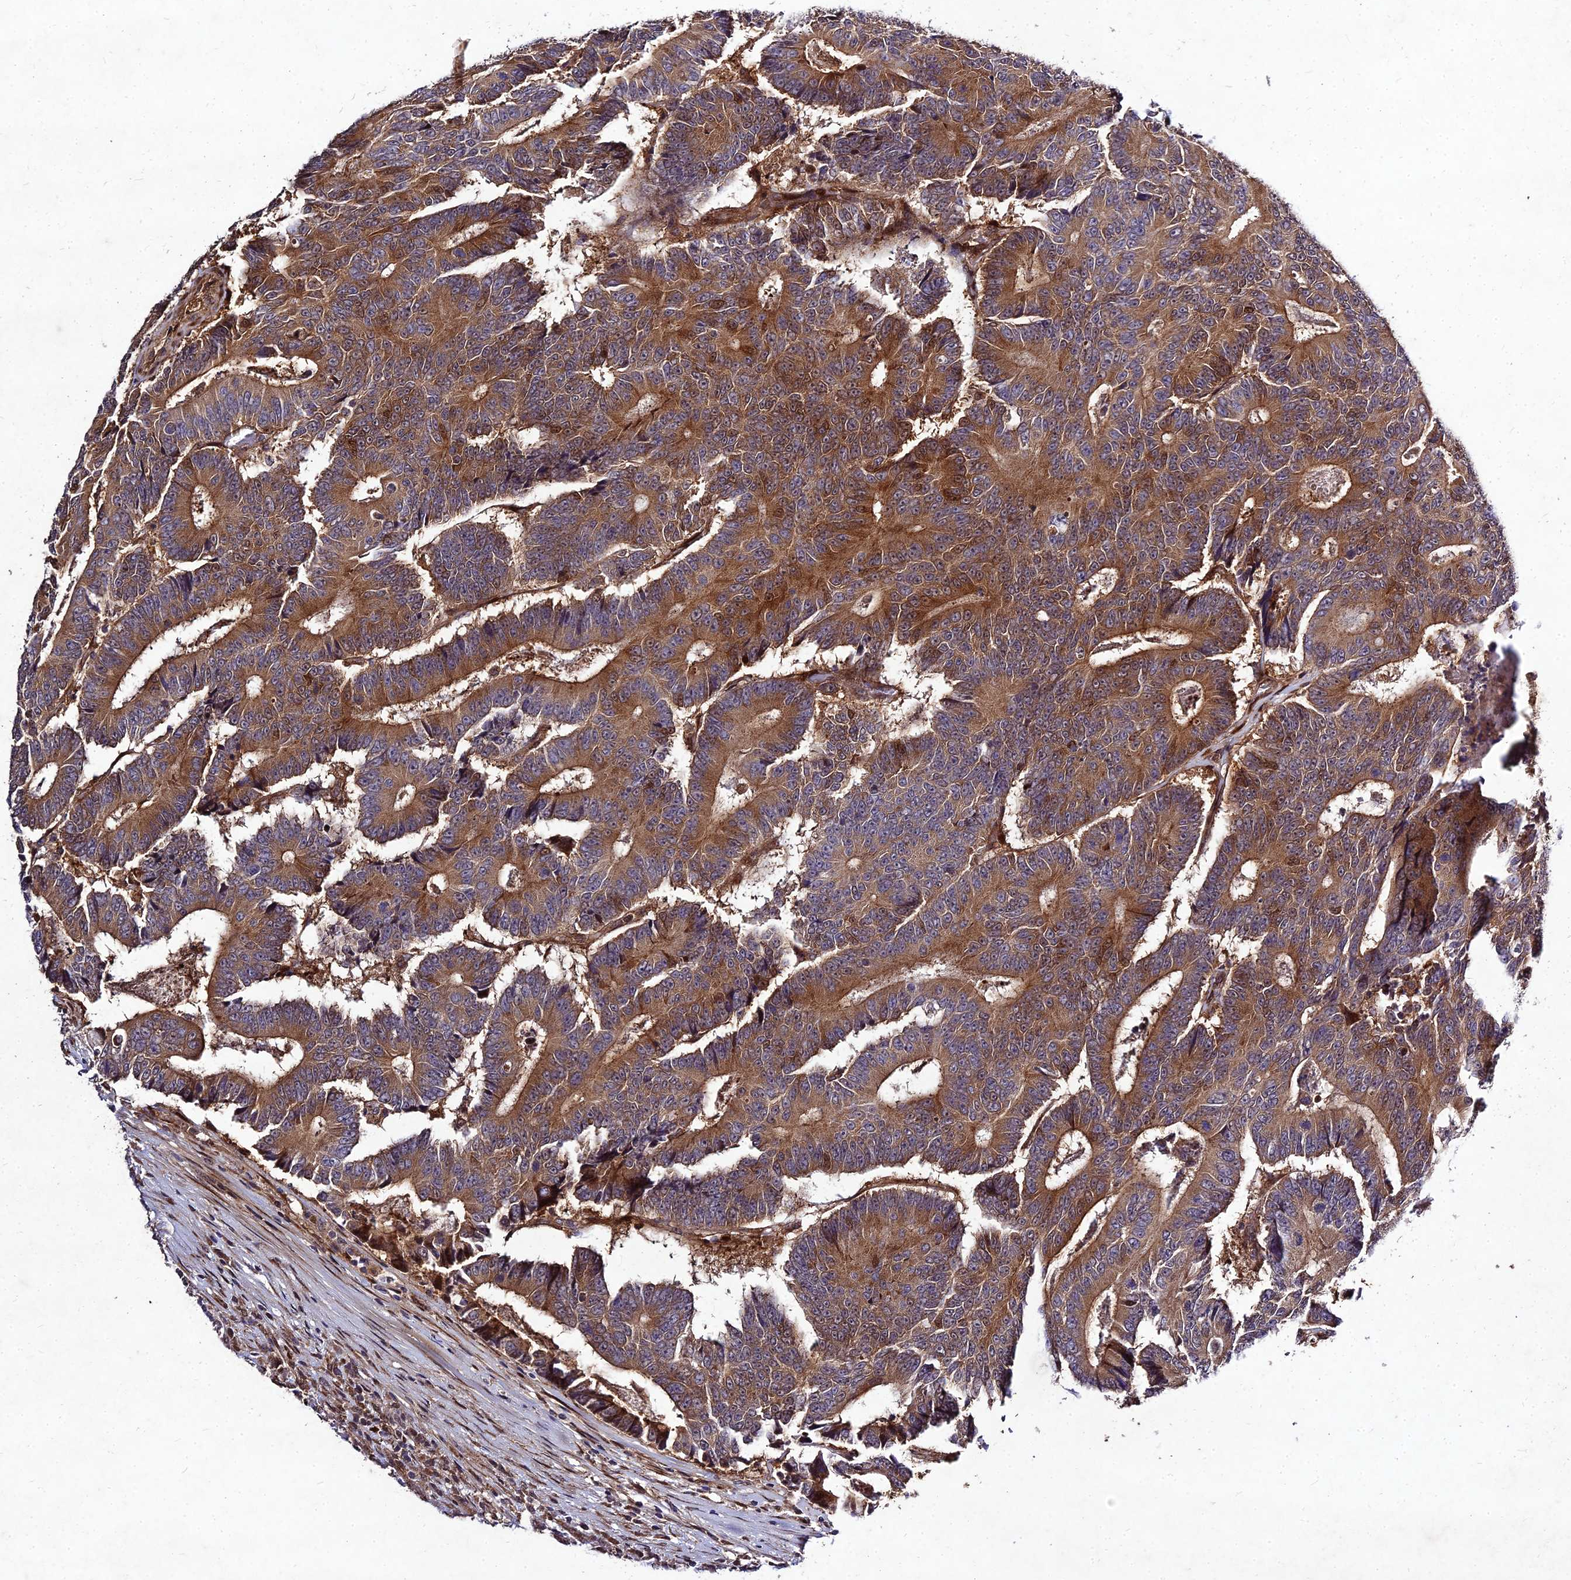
{"staining": {"intensity": "moderate", "quantity": ">75%", "location": "cytoplasmic/membranous"}, "tissue": "colorectal cancer", "cell_type": "Tumor cells", "image_type": "cancer", "snomed": [{"axis": "morphology", "description": "Adenocarcinoma, NOS"}, {"axis": "topography", "description": "Colon"}], "caption": "Immunohistochemical staining of human colorectal cancer displays medium levels of moderate cytoplasmic/membranous protein staining in approximately >75% of tumor cells.", "gene": "MKKS", "patient": {"sex": "male", "age": 83}}